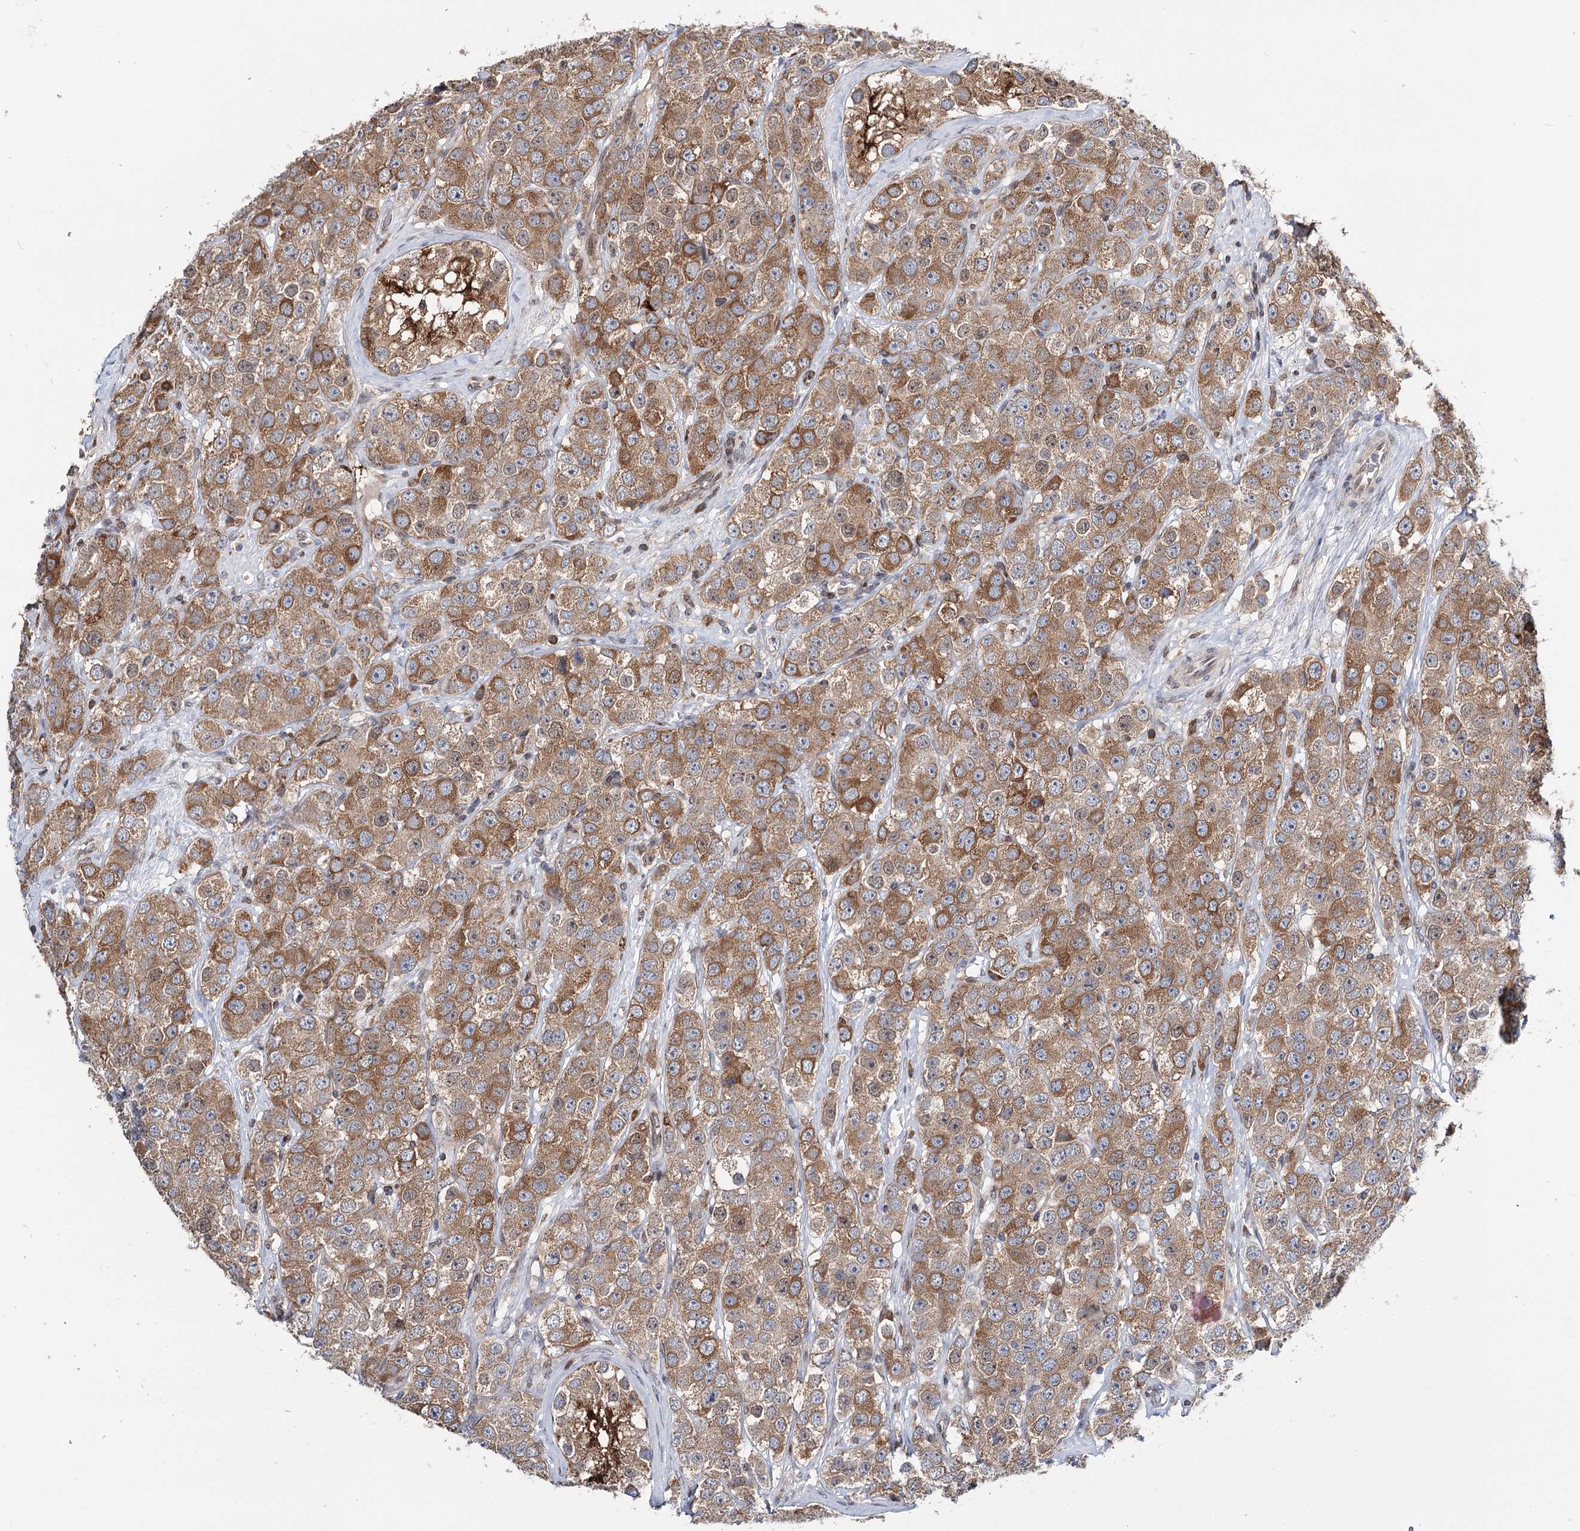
{"staining": {"intensity": "moderate", "quantity": ">75%", "location": "cytoplasmic/membranous"}, "tissue": "testis cancer", "cell_type": "Tumor cells", "image_type": "cancer", "snomed": [{"axis": "morphology", "description": "Seminoma, NOS"}, {"axis": "topography", "description": "Testis"}], "caption": "Human seminoma (testis) stained with a brown dye exhibits moderate cytoplasmic/membranous positive positivity in approximately >75% of tumor cells.", "gene": "CFAP46", "patient": {"sex": "male", "age": 28}}